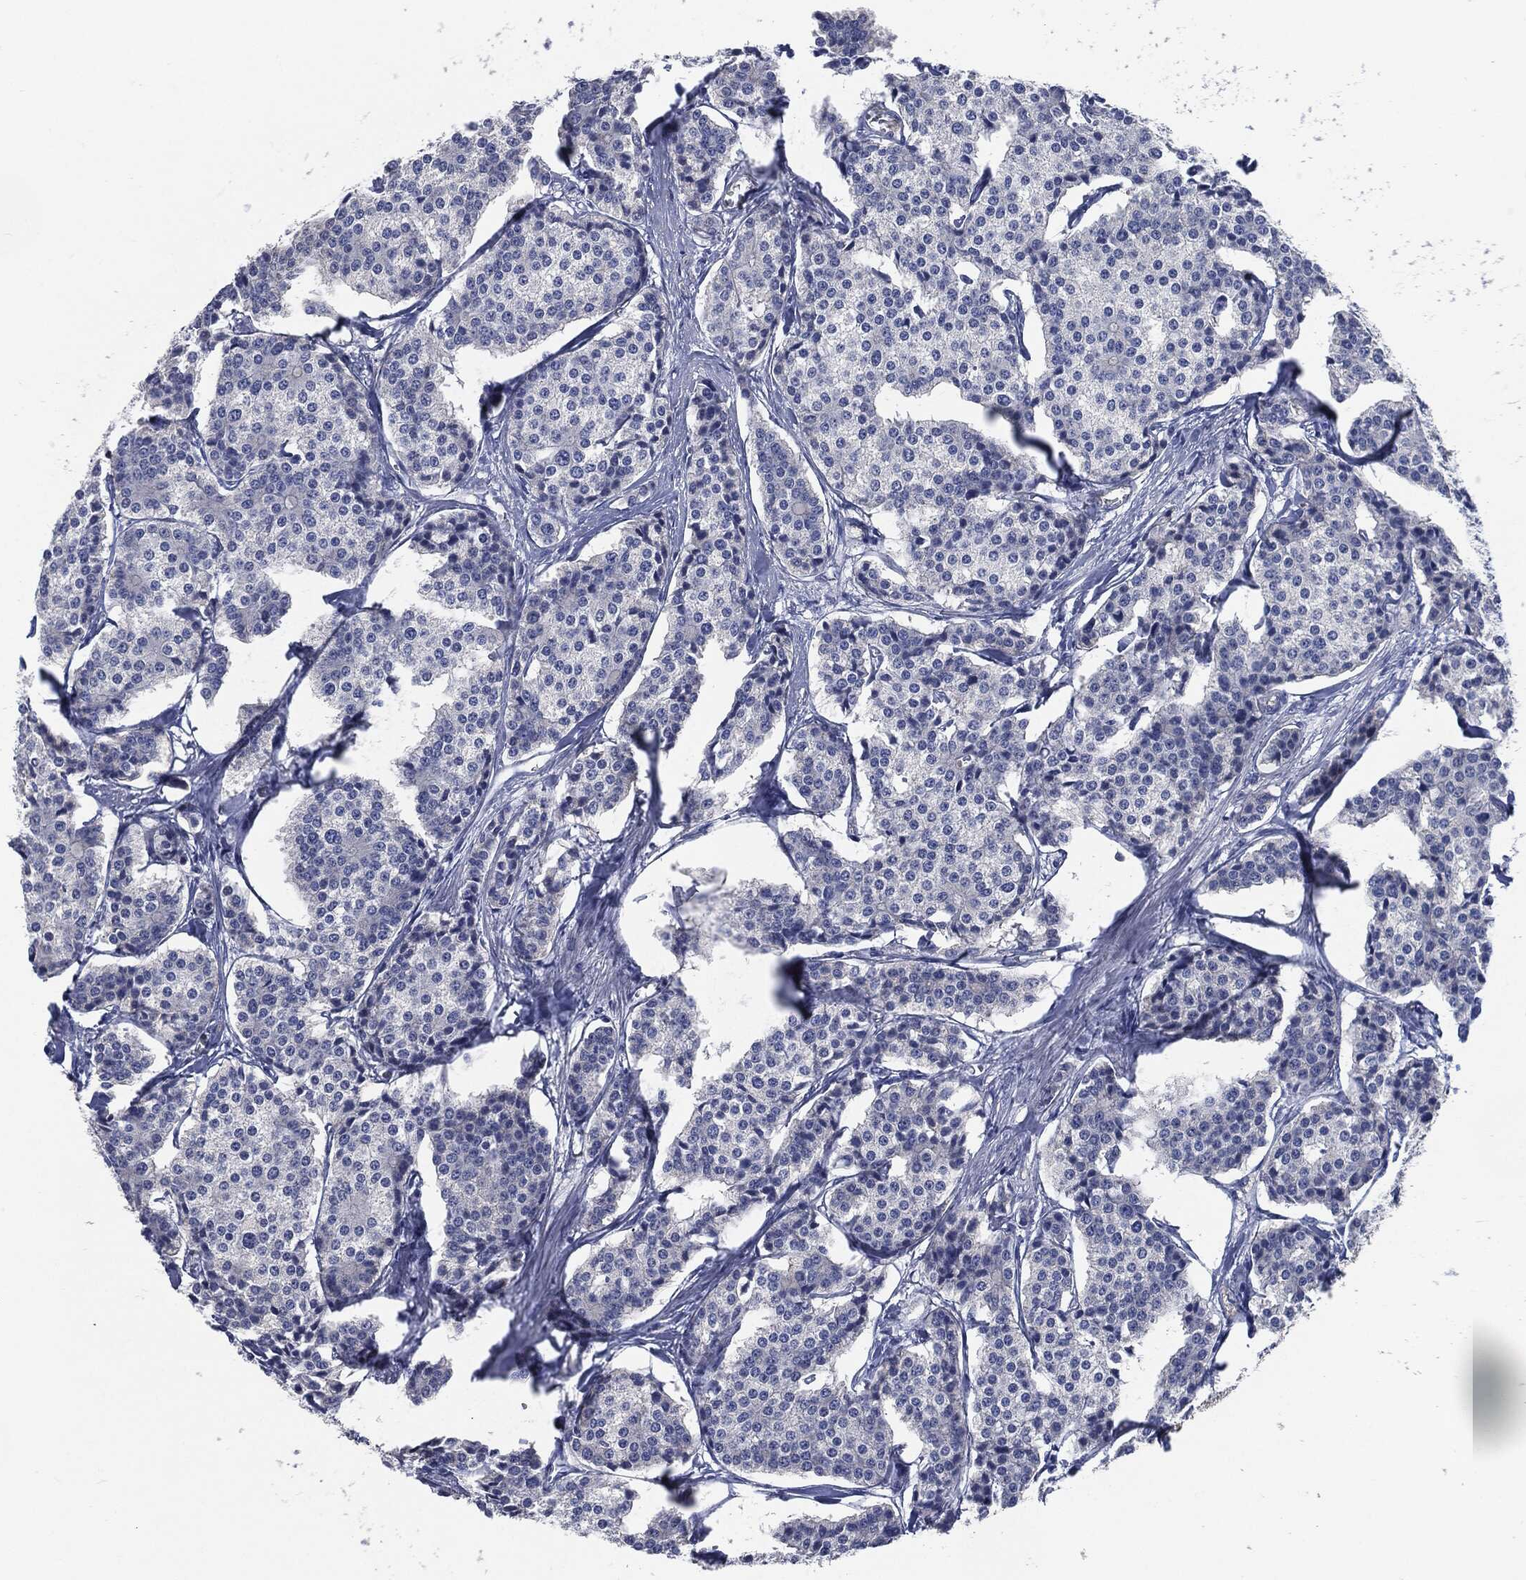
{"staining": {"intensity": "negative", "quantity": "none", "location": "none"}, "tissue": "carcinoid", "cell_type": "Tumor cells", "image_type": "cancer", "snomed": [{"axis": "morphology", "description": "Carcinoid, malignant, NOS"}, {"axis": "topography", "description": "Small intestine"}], "caption": "Immunohistochemistry (IHC) of carcinoid demonstrates no expression in tumor cells.", "gene": "CD27", "patient": {"sex": "female", "age": 65}}